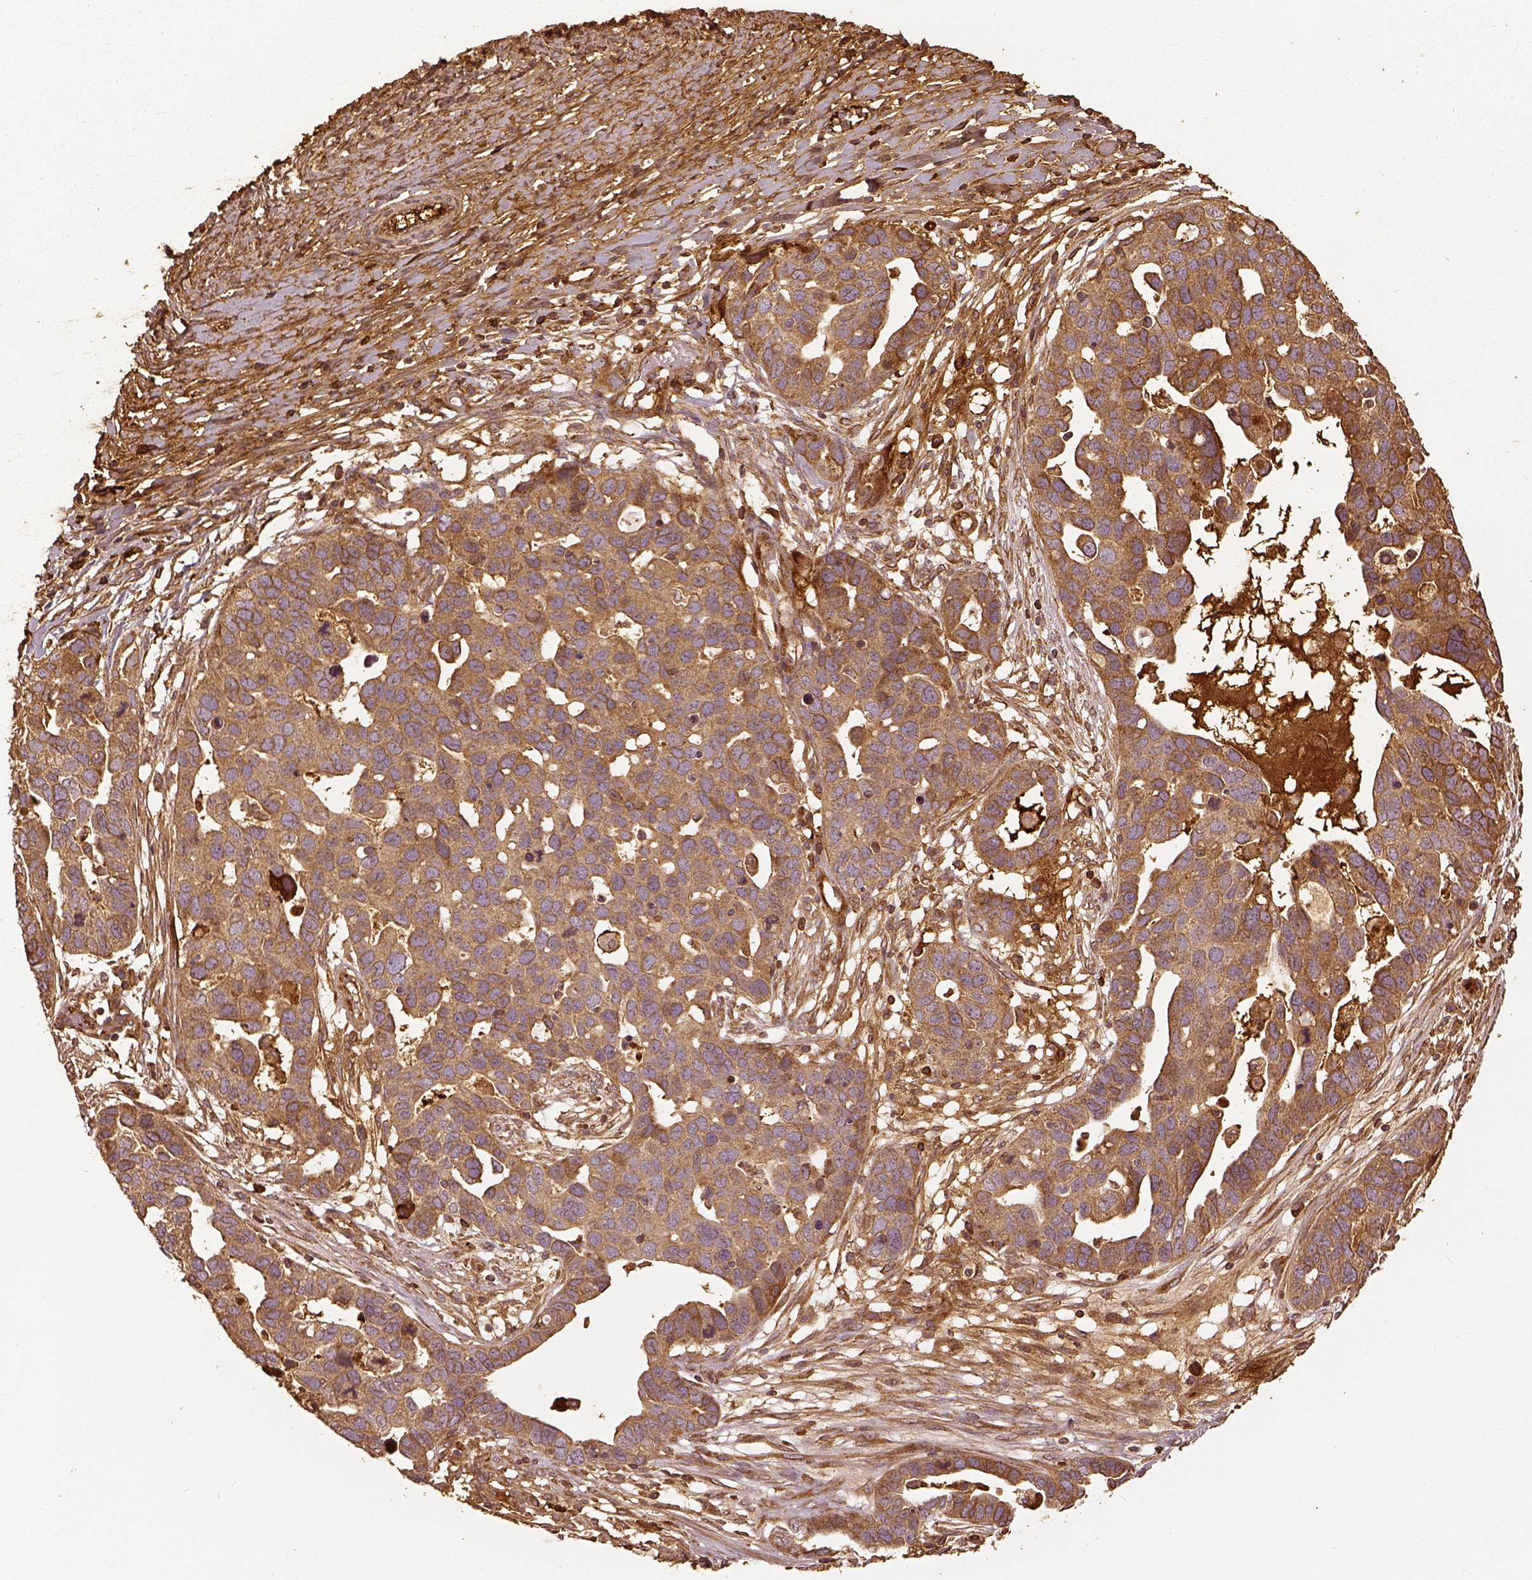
{"staining": {"intensity": "moderate", "quantity": ">75%", "location": "cytoplasmic/membranous"}, "tissue": "ovarian cancer", "cell_type": "Tumor cells", "image_type": "cancer", "snomed": [{"axis": "morphology", "description": "Cystadenocarcinoma, serous, NOS"}, {"axis": "topography", "description": "Ovary"}], "caption": "Tumor cells reveal moderate cytoplasmic/membranous positivity in approximately >75% of cells in ovarian cancer (serous cystadenocarcinoma). (Stains: DAB in brown, nuclei in blue, Microscopy: brightfield microscopy at high magnification).", "gene": "VEGFA", "patient": {"sex": "female", "age": 54}}